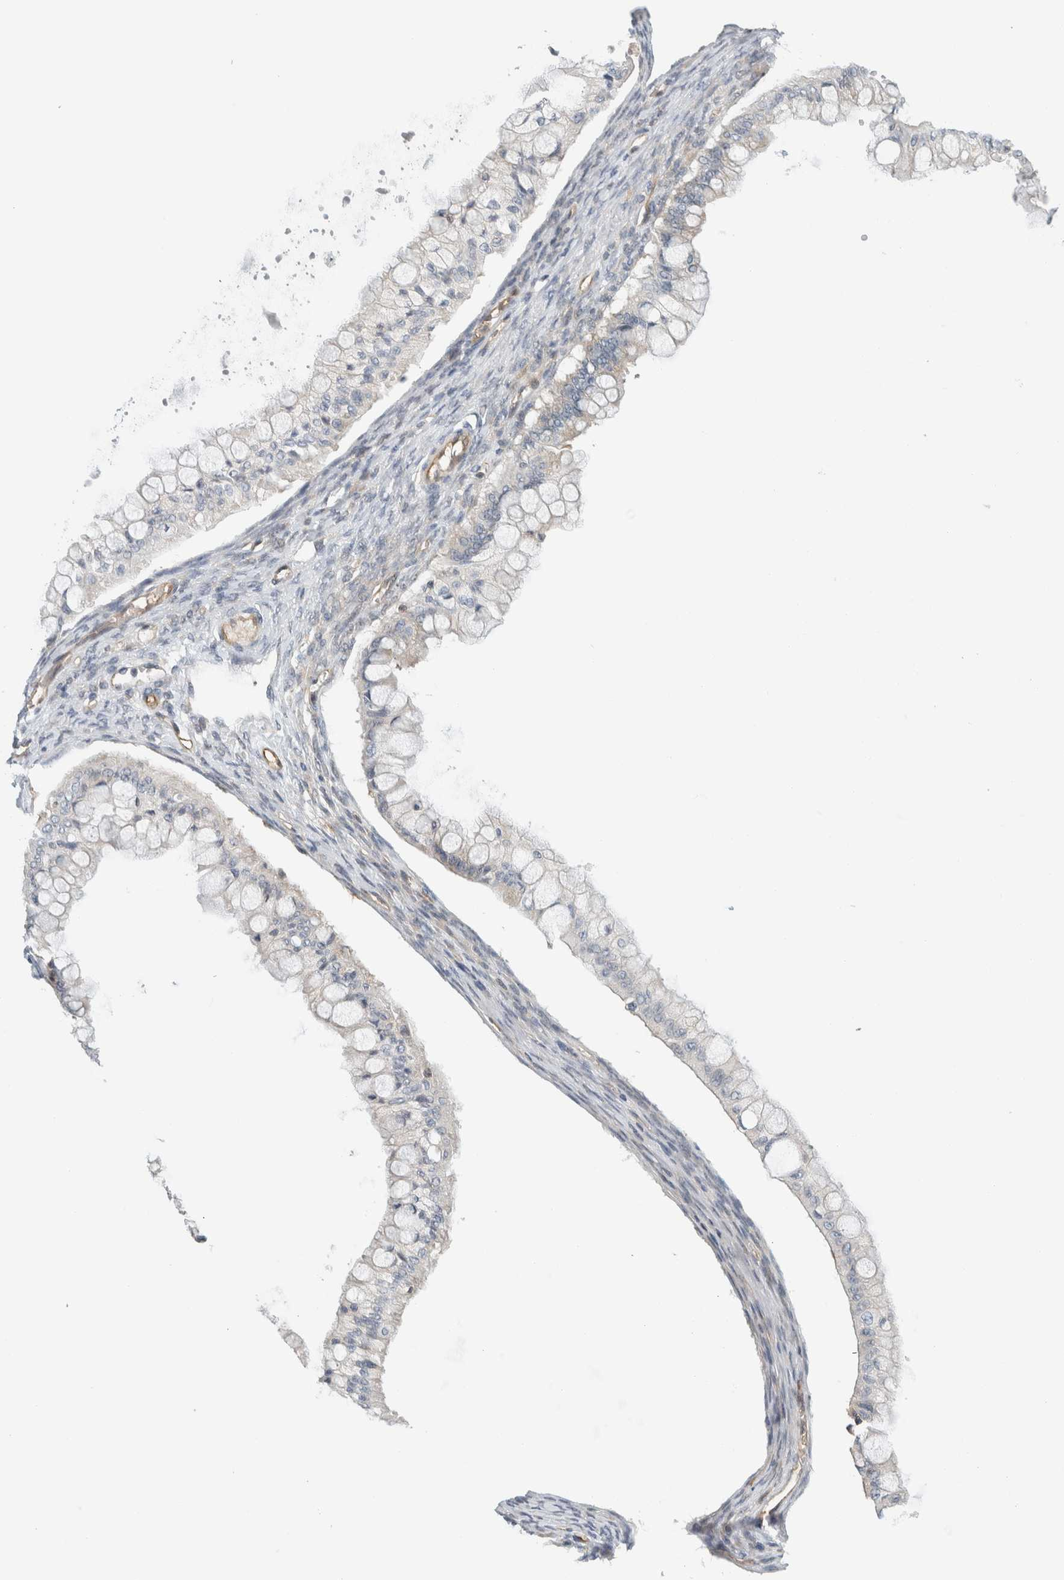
{"staining": {"intensity": "negative", "quantity": "none", "location": "none"}, "tissue": "ovarian cancer", "cell_type": "Tumor cells", "image_type": "cancer", "snomed": [{"axis": "morphology", "description": "Cystadenocarcinoma, mucinous, NOS"}, {"axis": "topography", "description": "Ovary"}], "caption": "Immunohistochemistry (IHC) micrograph of human ovarian cancer stained for a protein (brown), which demonstrates no expression in tumor cells. The staining is performed using DAB (3,3'-diaminobenzidine) brown chromogen with nuclei counter-stained in using hematoxylin.", "gene": "PFDN4", "patient": {"sex": "female", "age": 57}}